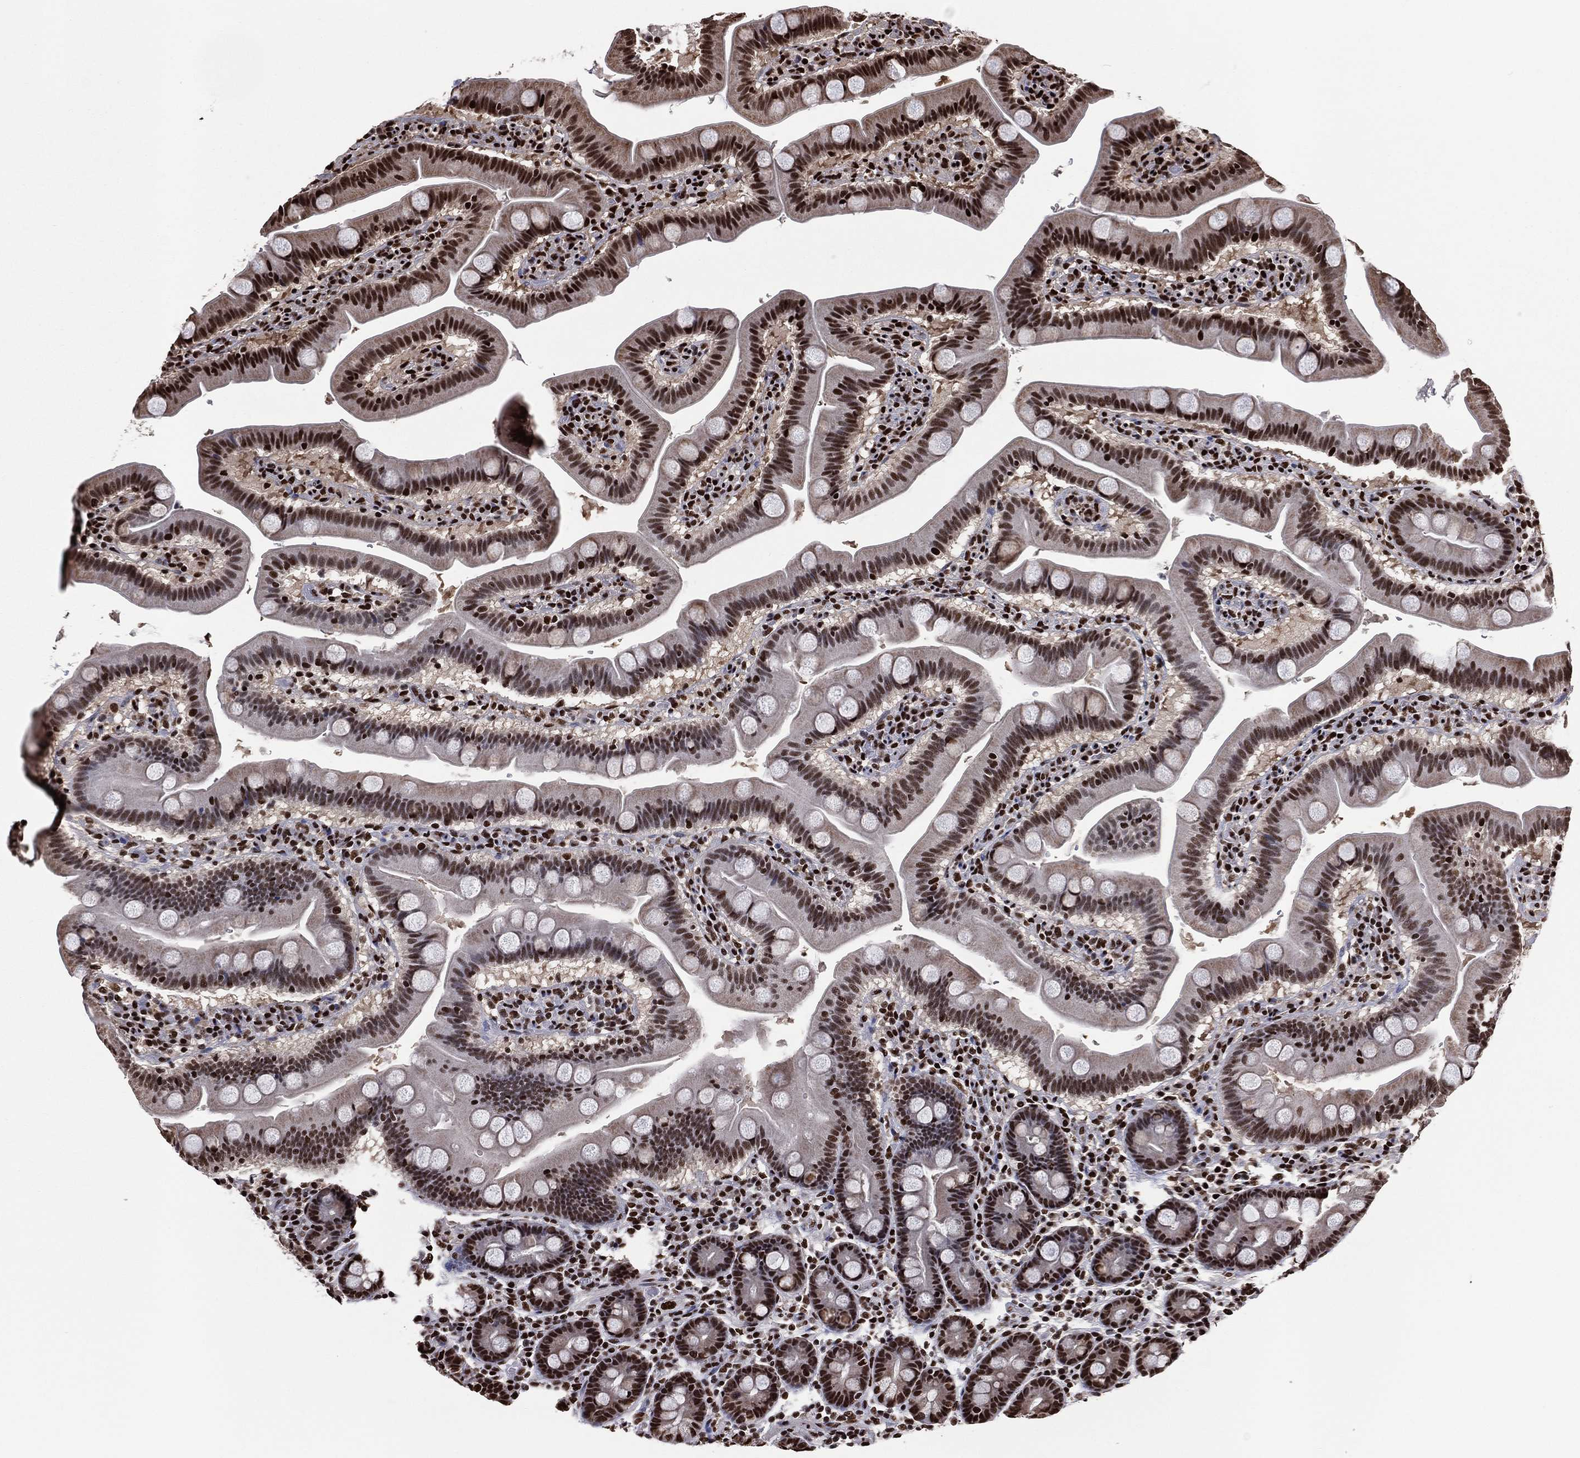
{"staining": {"intensity": "strong", "quantity": ">75%", "location": "nuclear"}, "tissue": "duodenum", "cell_type": "Glandular cells", "image_type": "normal", "snomed": [{"axis": "morphology", "description": "Normal tissue, NOS"}, {"axis": "topography", "description": "Duodenum"}], "caption": "Duodenum stained with a brown dye displays strong nuclear positive staining in approximately >75% of glandular cells.", "gene": "TP53BP1", "patient": {"sex": "male", "age": 59}}